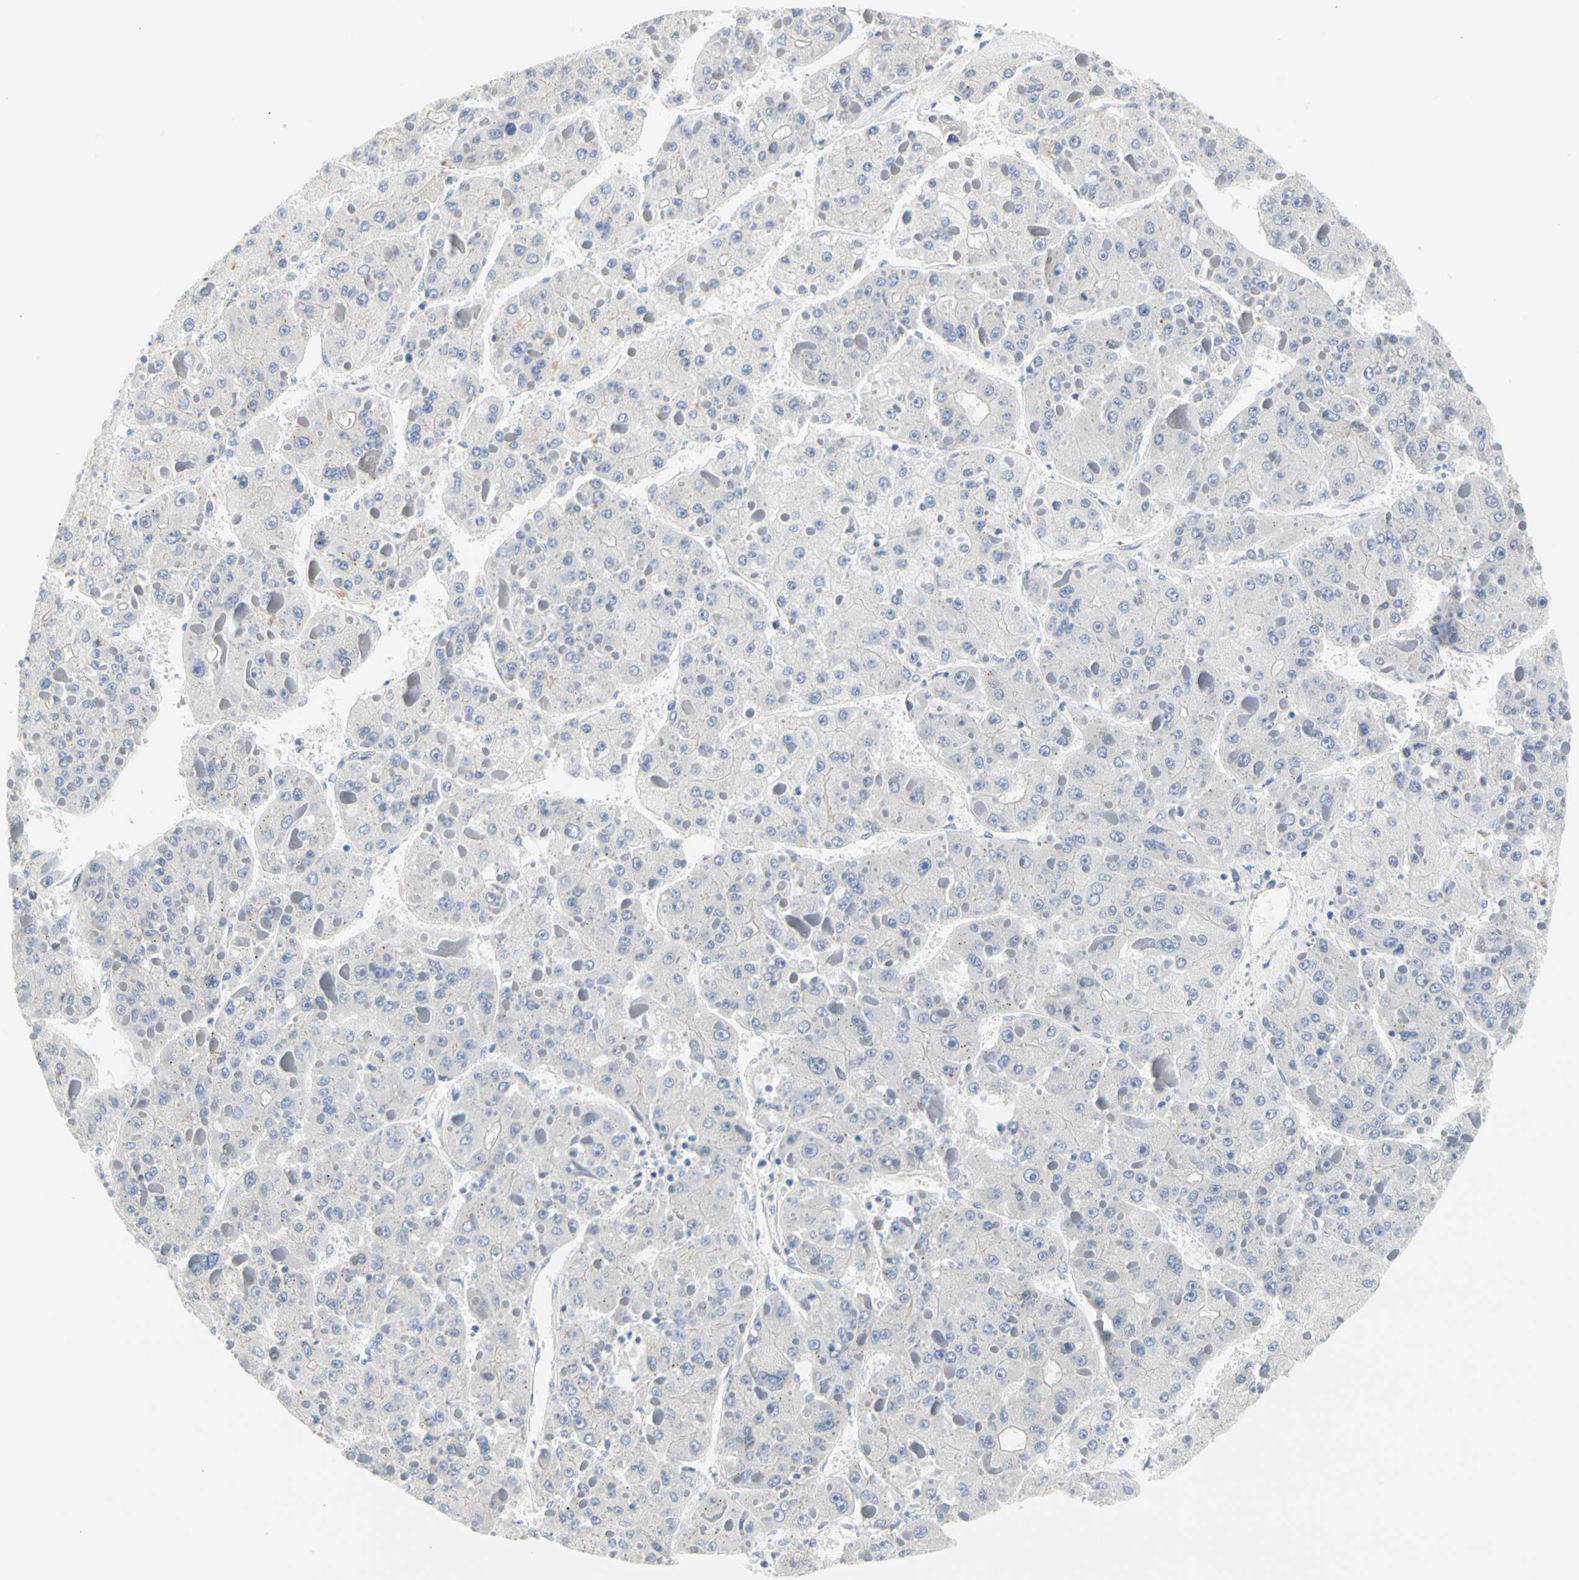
{"staining": {"intensity": "negative", "quantity": "none", "location": "none"}, "tissue": "liver cancer", "cell_type": "Tumor cells", "image_type": "cancer", "snomed": [{"axis": "morphology", "description": "Carcinoma, Hepatocellular, NOS"}, {"axis": "topography", "description": "Liver"}], "caption": "This image is of liver hepatocellular carcinoma stained with IHC to label a protein in brown with the nuclei are counter-stained blue. There is no staining in tumor cells.", "gene": "ZNF236", "patient": {"sex": "female", "age": 73}}